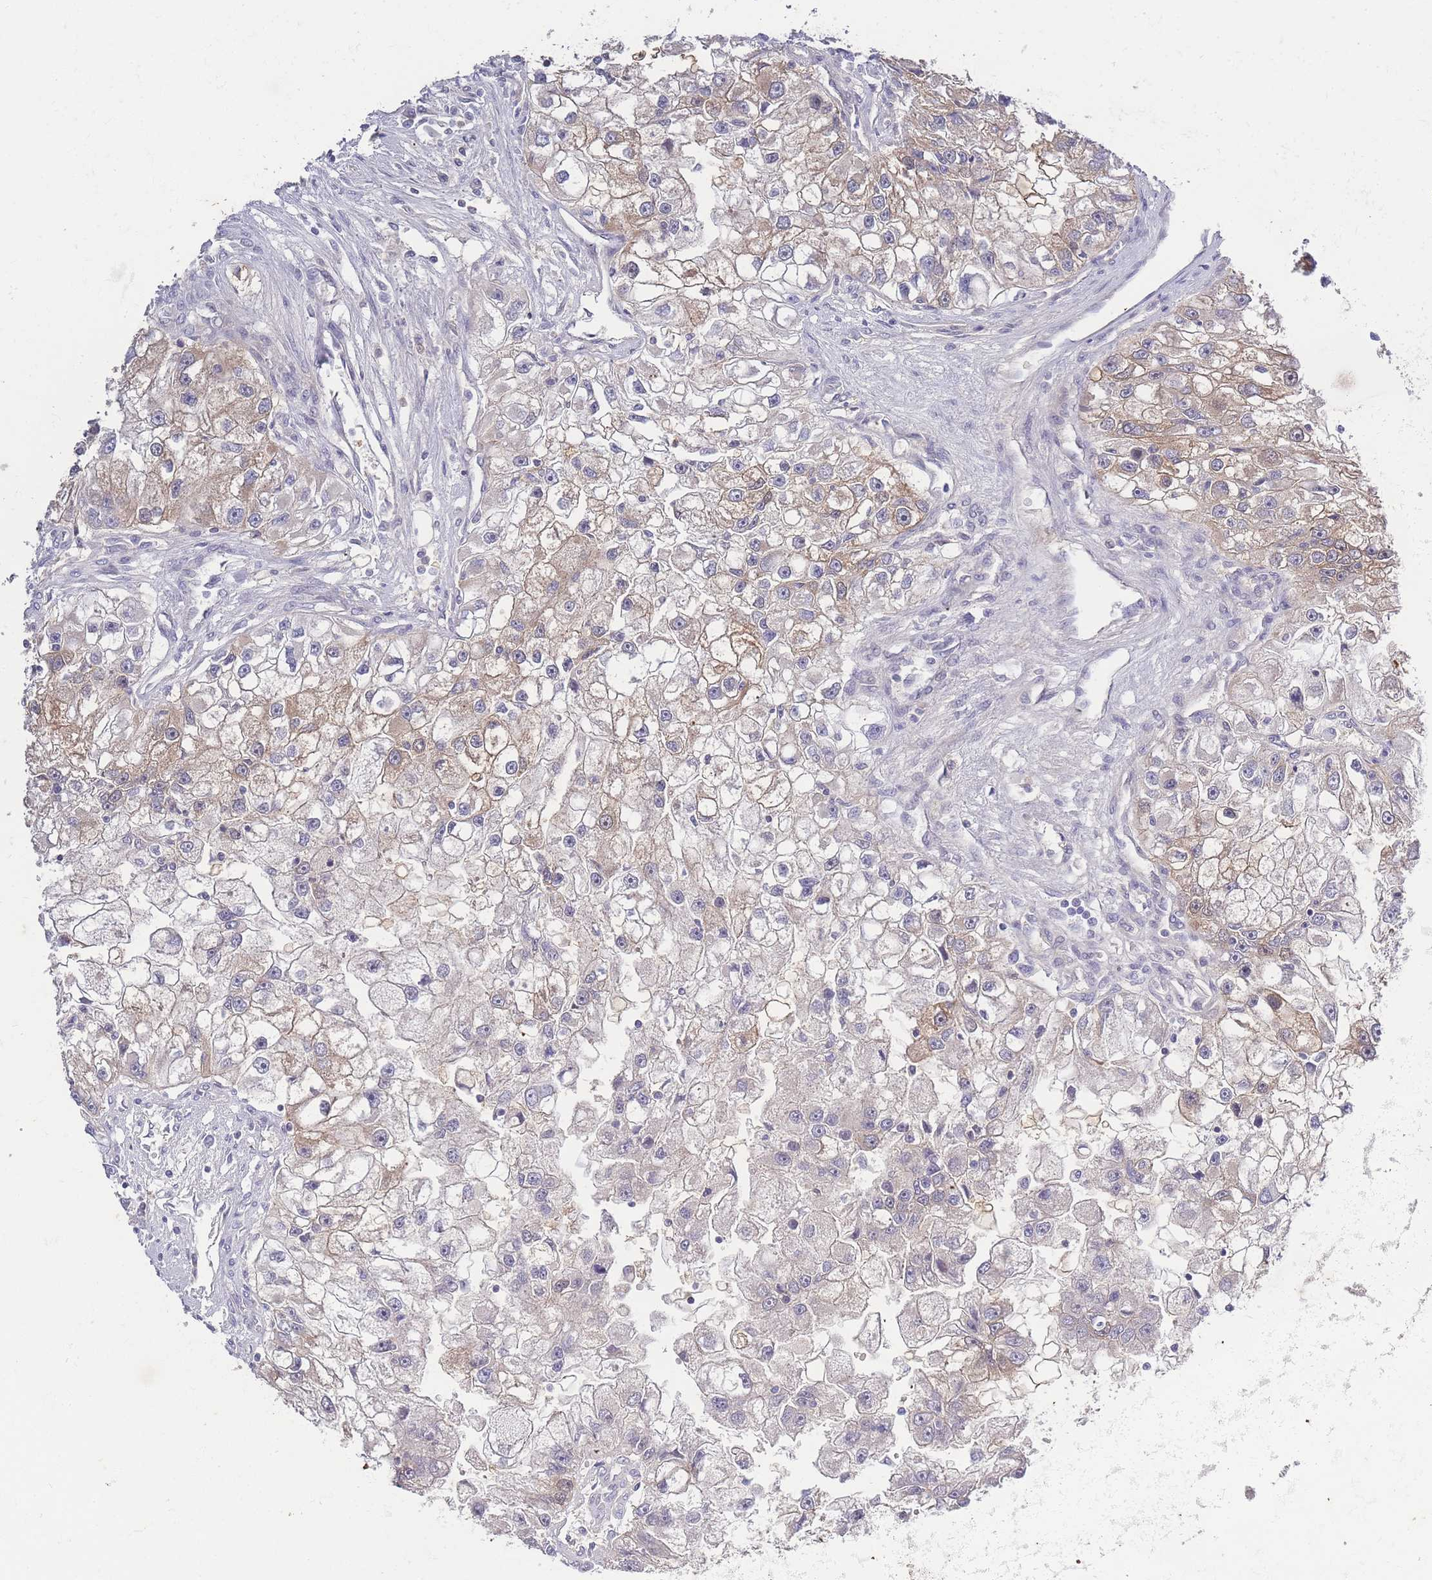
{"staining": {"intensity": "weak", "quantity": "25%-75%", "location": "cytoplasmic/membranous"}, "tissue": "renal cancer", "cell_type": "Tumor cells", "image_type": "cancer", "snomed": [{"axis": "morphology", "description": "Adenocarcinoma, NOS"}, {"axis": "topography", "description": "Kidney"}], "caption": "Human renal cancer stained for a protein (brown) demonstrates weak cytoplasmic/membranous positive staining in about 25%-75% of tumor cells.", "gene": "SPHKAP", "patient": {"sex": "male", "age": 63}}